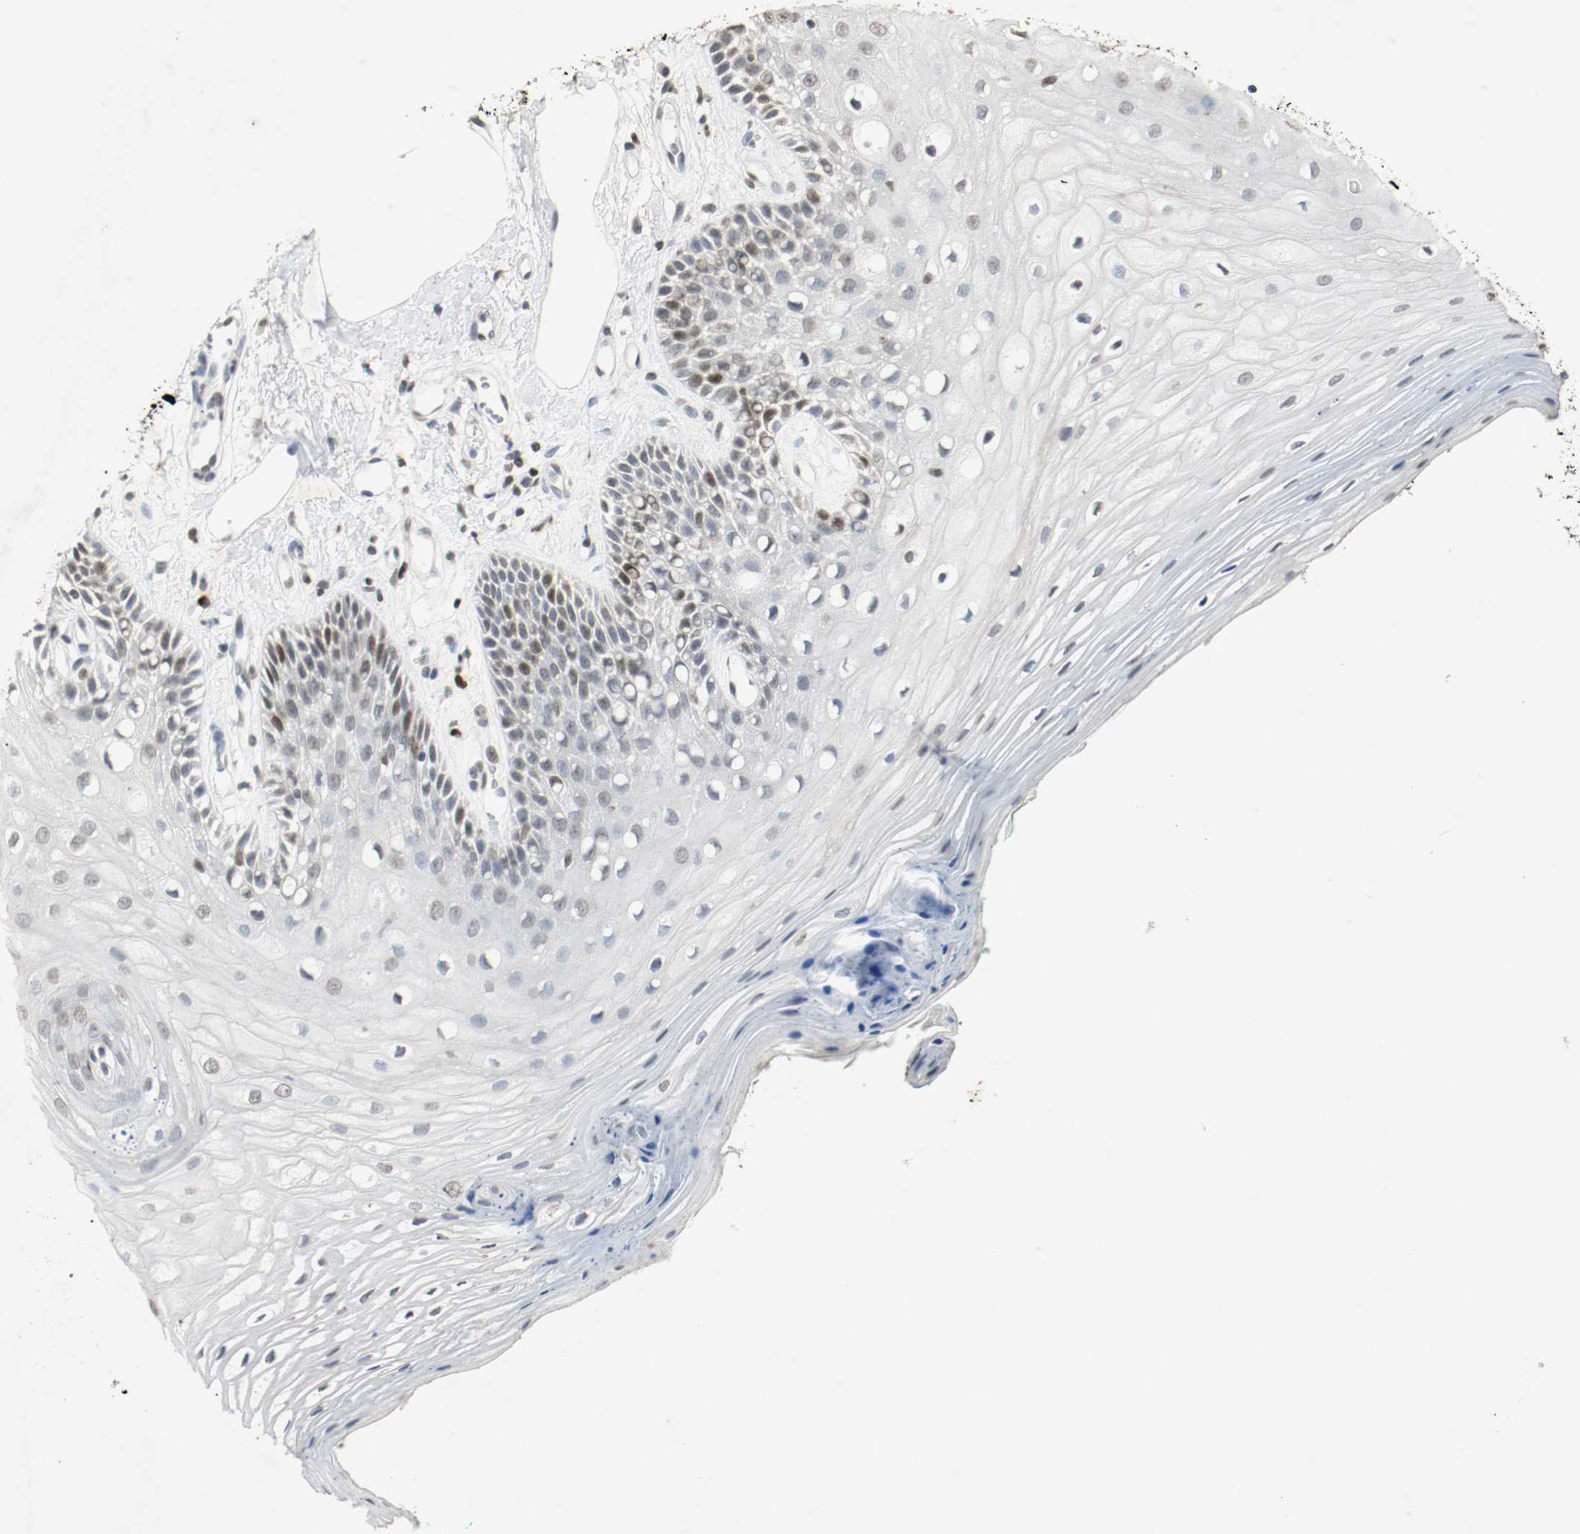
{"staining": {"intensity": "moderate", "quantity": "<25%", "location": "nuclear"}, "tissue": "oral mucosa", "cell_type": "Squamous epithelial cells", "image_type": "normal", "snomed": [{"axis": "morphology", "description": "Normal tissue, NOS"}, {"axis": "morphology", "description": "Squamous cell carcinoma, NOS"}, {"axis": "topography", "description": "Skeletal muscle"}, {"axis": "topography", "description": "Oral tissue"}, {"axis": "topography", "description": "Head-Neck"}], "caption": "A brown stain highlights moderate nuclear positivity of a protein in squamous epithelial cells of unremarkable oral mucosa.", "gene": "DNMT1", "patient": {"sex": "female", "age": 84}}